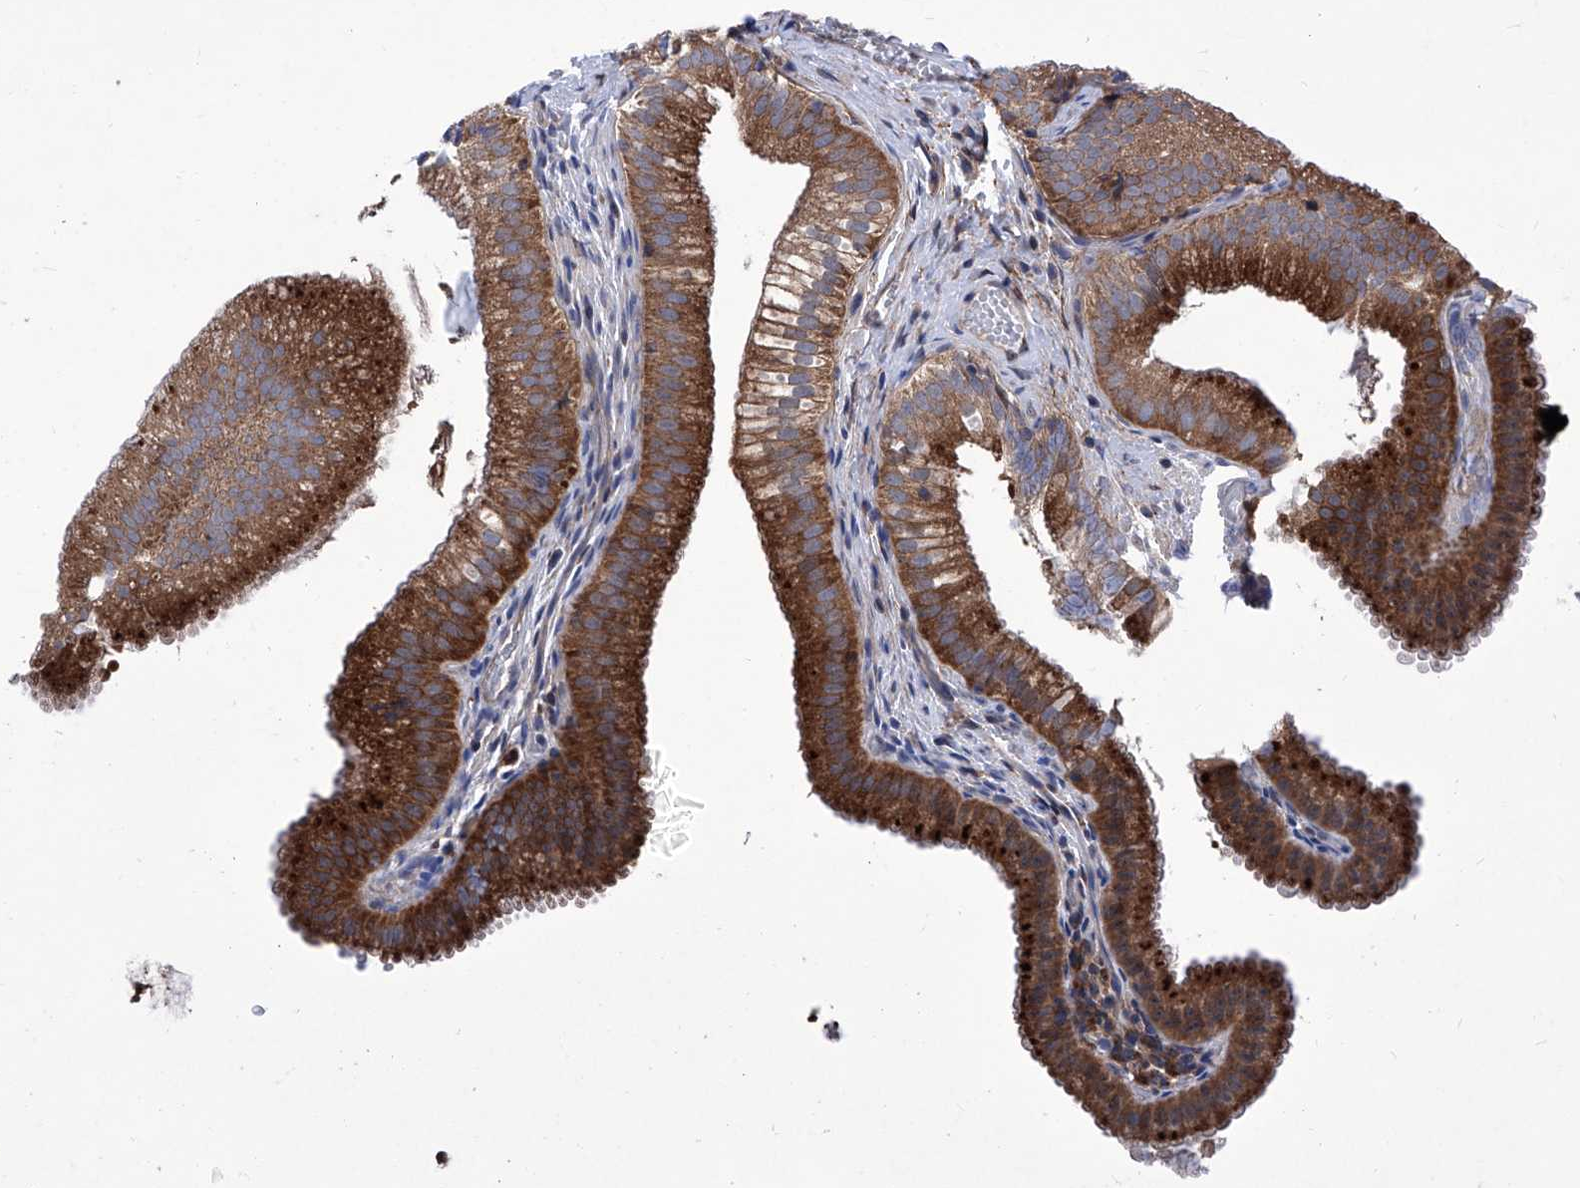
{"staining": {"intensity": "strong", "quantity": ">75%", "location": "cytoplasmic/membranous"}, "tissue": "gallbladder", "cell_type": "Glandular cells", "image_type": "normal", "snomed": [{"axis": "morphology", "description": "Normal tissue, NOS"}, {"axis": "topography", "description": "Gallbladder"}], "caption": "Immunohistochemistry micrograph of unremarkable gallbladder: gallbladder stained using IHC reveals high levels of strong protein expression localized specifically in the cytoplasmic/membranous of glandular cells, appearing as a cytoplasmic/membranous brown color.", "gene": "KTI12", "patient": {"sex": "female", "age": 30}}